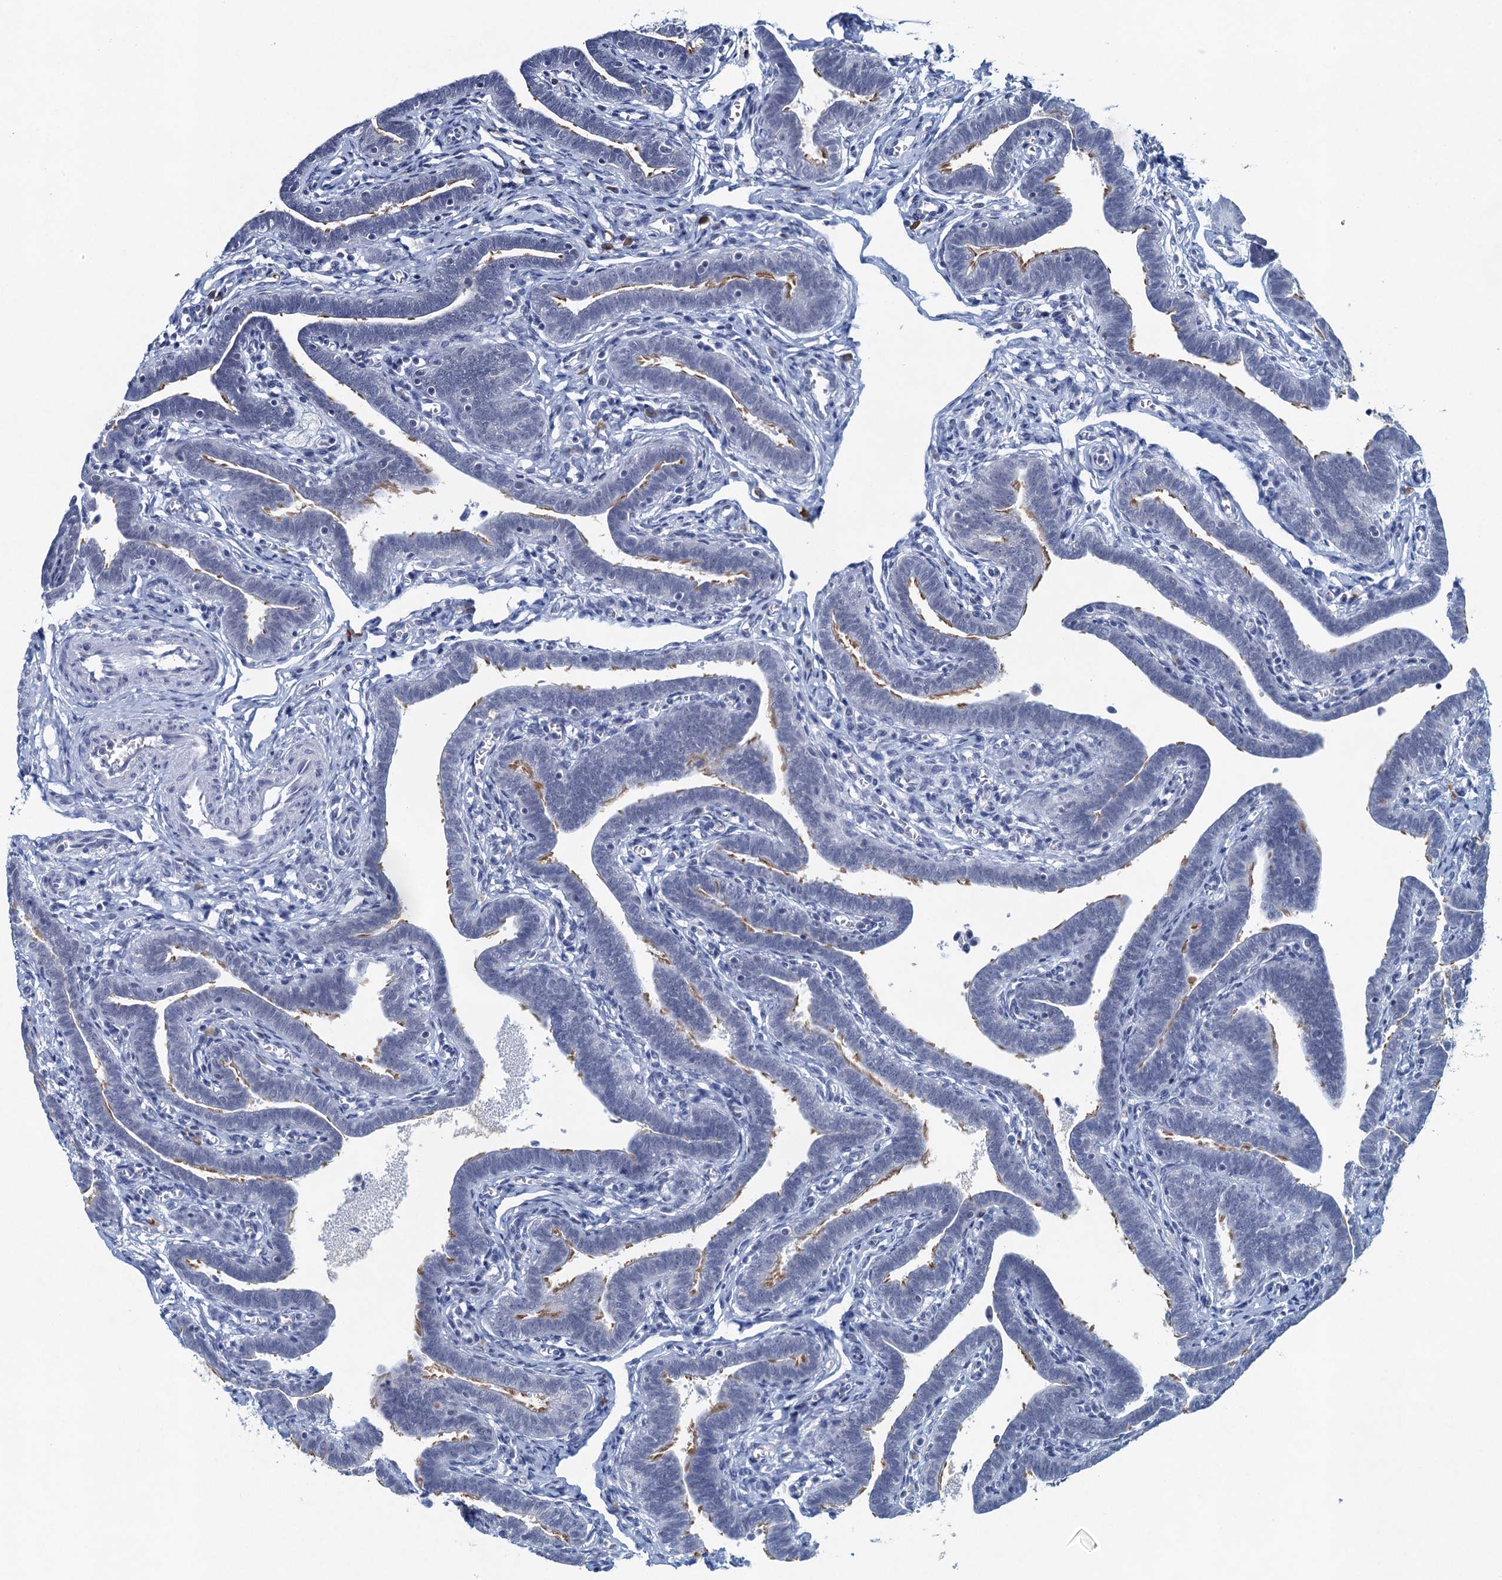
{"staining": {"intensity": "moderate", "quantity": "<25%", "location": "cytoplasmic/membranous"}, "tissue": "fallopian tube", "cell_type": "Glandular cells", "image_type": "normal", "snomed": [{"axis": "morphology", "description": "Normal tissue, NOS"}, {"axis": "topography", "description": "Fallopian tube"}], "caption": "This photomicrograph reveals immunohistochemistry staining of benign fallopian tube, with low moderate cytoplasmic/membranous expression in approximately <25% of glandular cells.", "gene": "ENSG00000230707", "patient": {"sex": "female", "age": 36}}